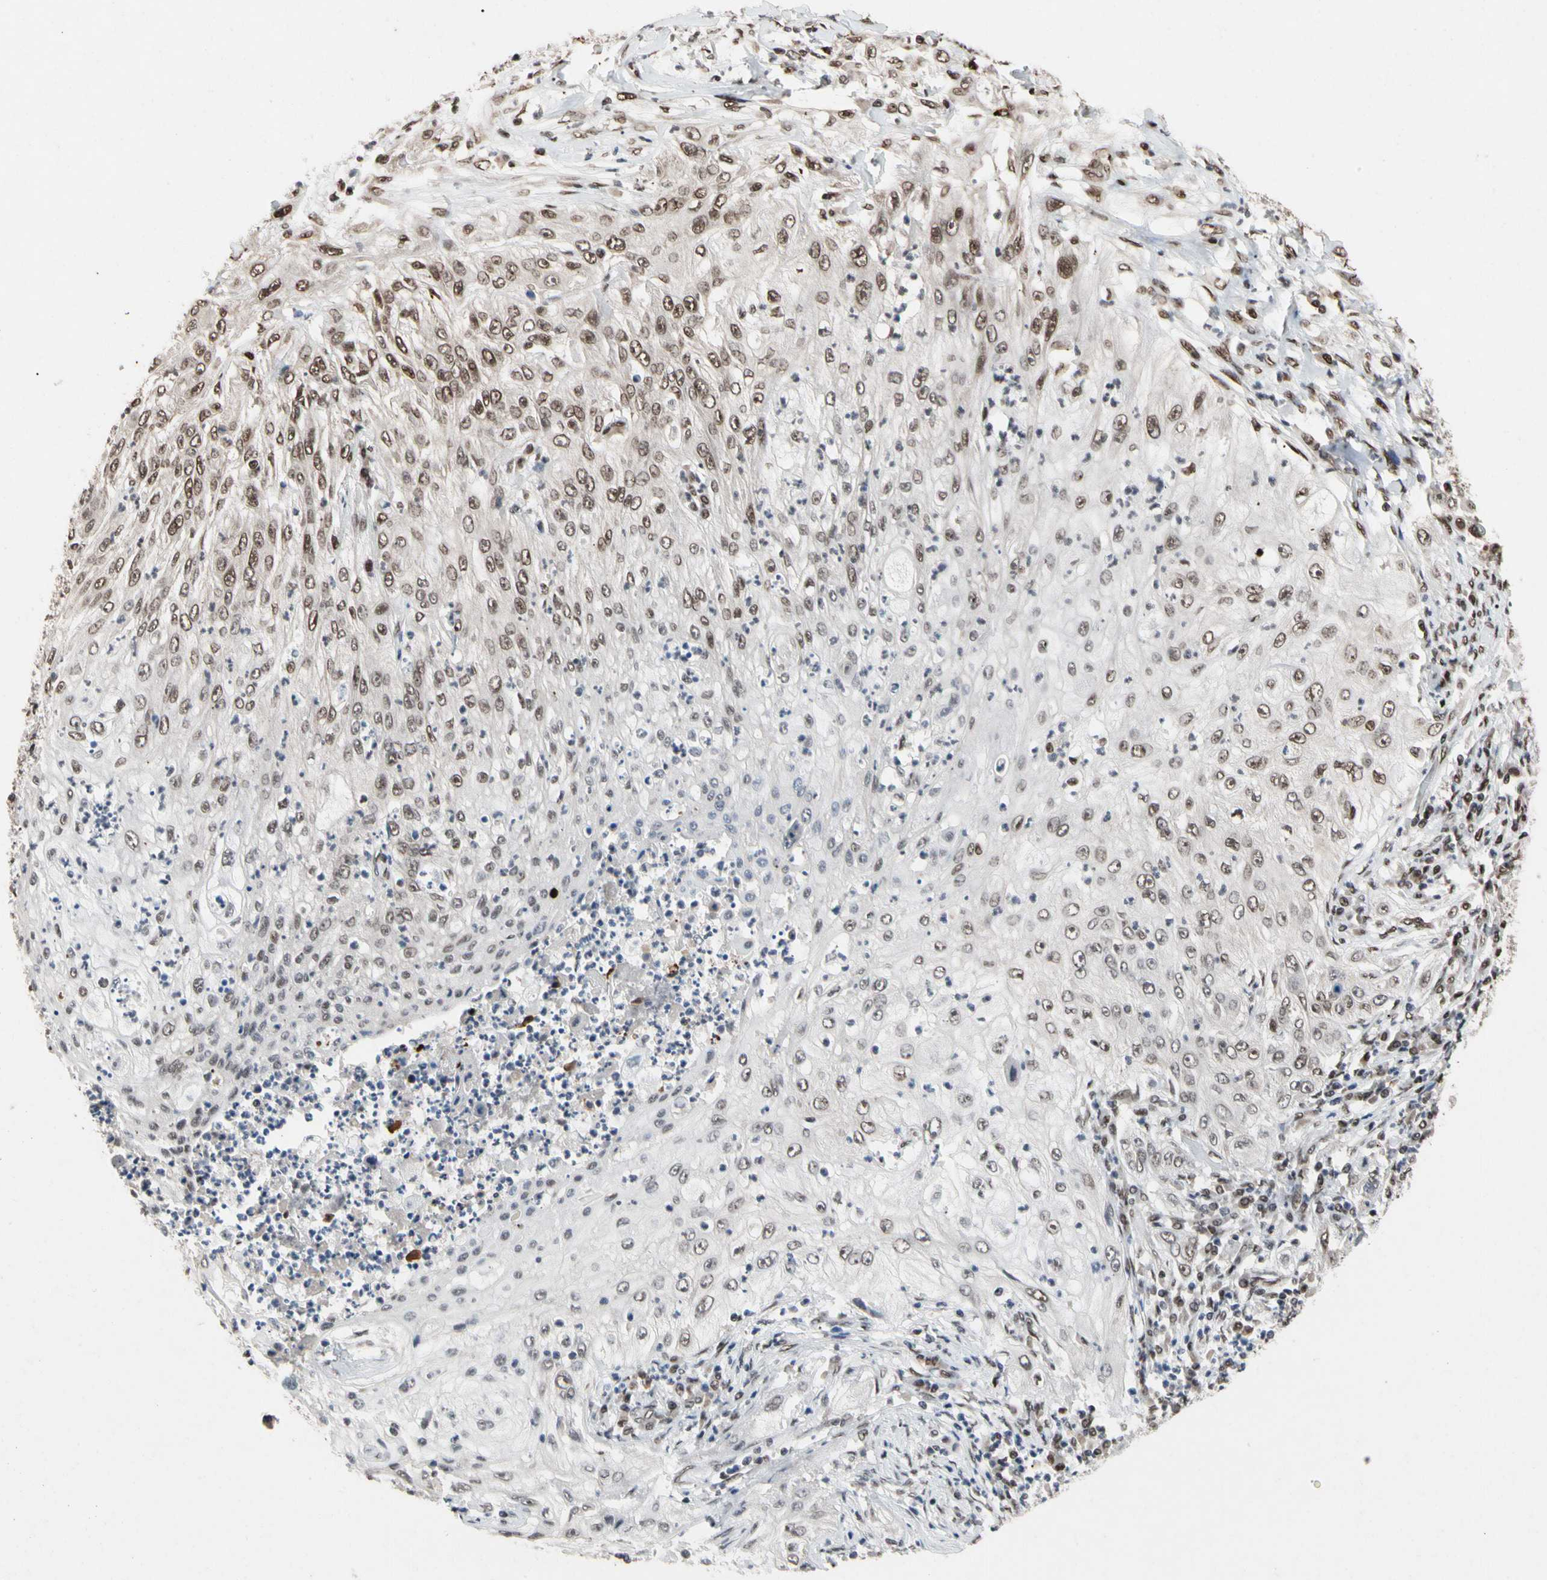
{"staining": {"intensity": "moderate", "quantity": "25%-75%", "location": "nuclear"}, "tissue": "lung cancer", "cell_type": "Tumor cells", "image_type": "cancer", "snomed": [{"axis": "morphology", "description": "Inflammation, NOS"}, {"axis": "morphology", "description": "Squamous cell carcinoma, NOS"}, {"axis": "topography", "description": "Lymph node"}, {"axis": "topography", "description": "Soft tissue"}, {"axis": "topography", "description": "Lung"}], "caption": "Squamous cell carcinoma (lung) tissue demonstrates moderate nuclear staining in about 25%-75% of tumor cells", "gene": "FAM98B", "patient": {"sex": "male", "age": 66}}